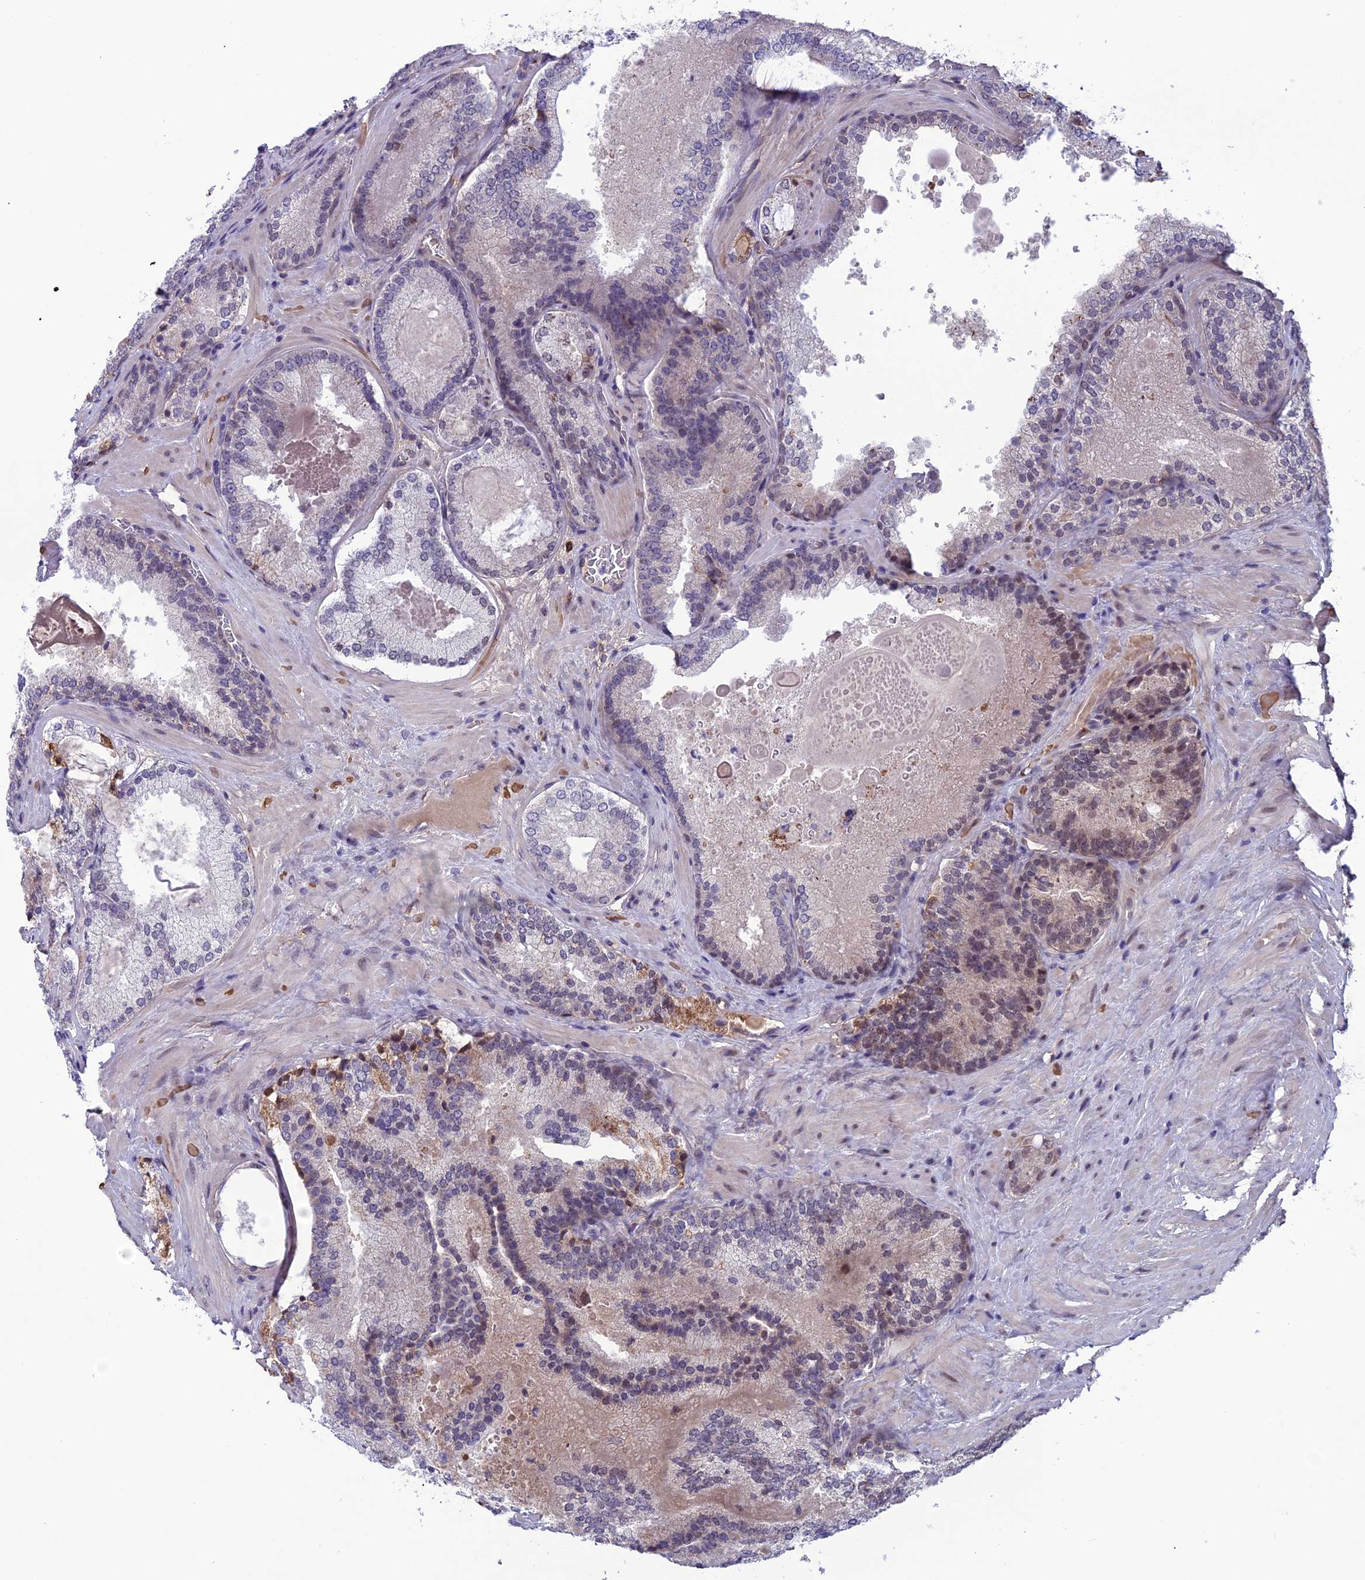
{"staining": {"intensity": "negative", "quantity": "none", "location": "none"}, "tissue": "prostate cancer", "cell_type": "Tumor cells", "image_type": "cancer", "snomed": [{"axis": "morphology", "description": "Adenocarcinoma, Low grade"}, {"axis": "topography", "description": "Prostate"}], "caption": "A high-resolution image shows immunohistochemistry (IHC) staining of adenocarcinoma (low-grade) (prostate), which shows no significant expression in tumor cells.", "gene": "FKBPL", "patient": {"sex": "male", "age": 74}}